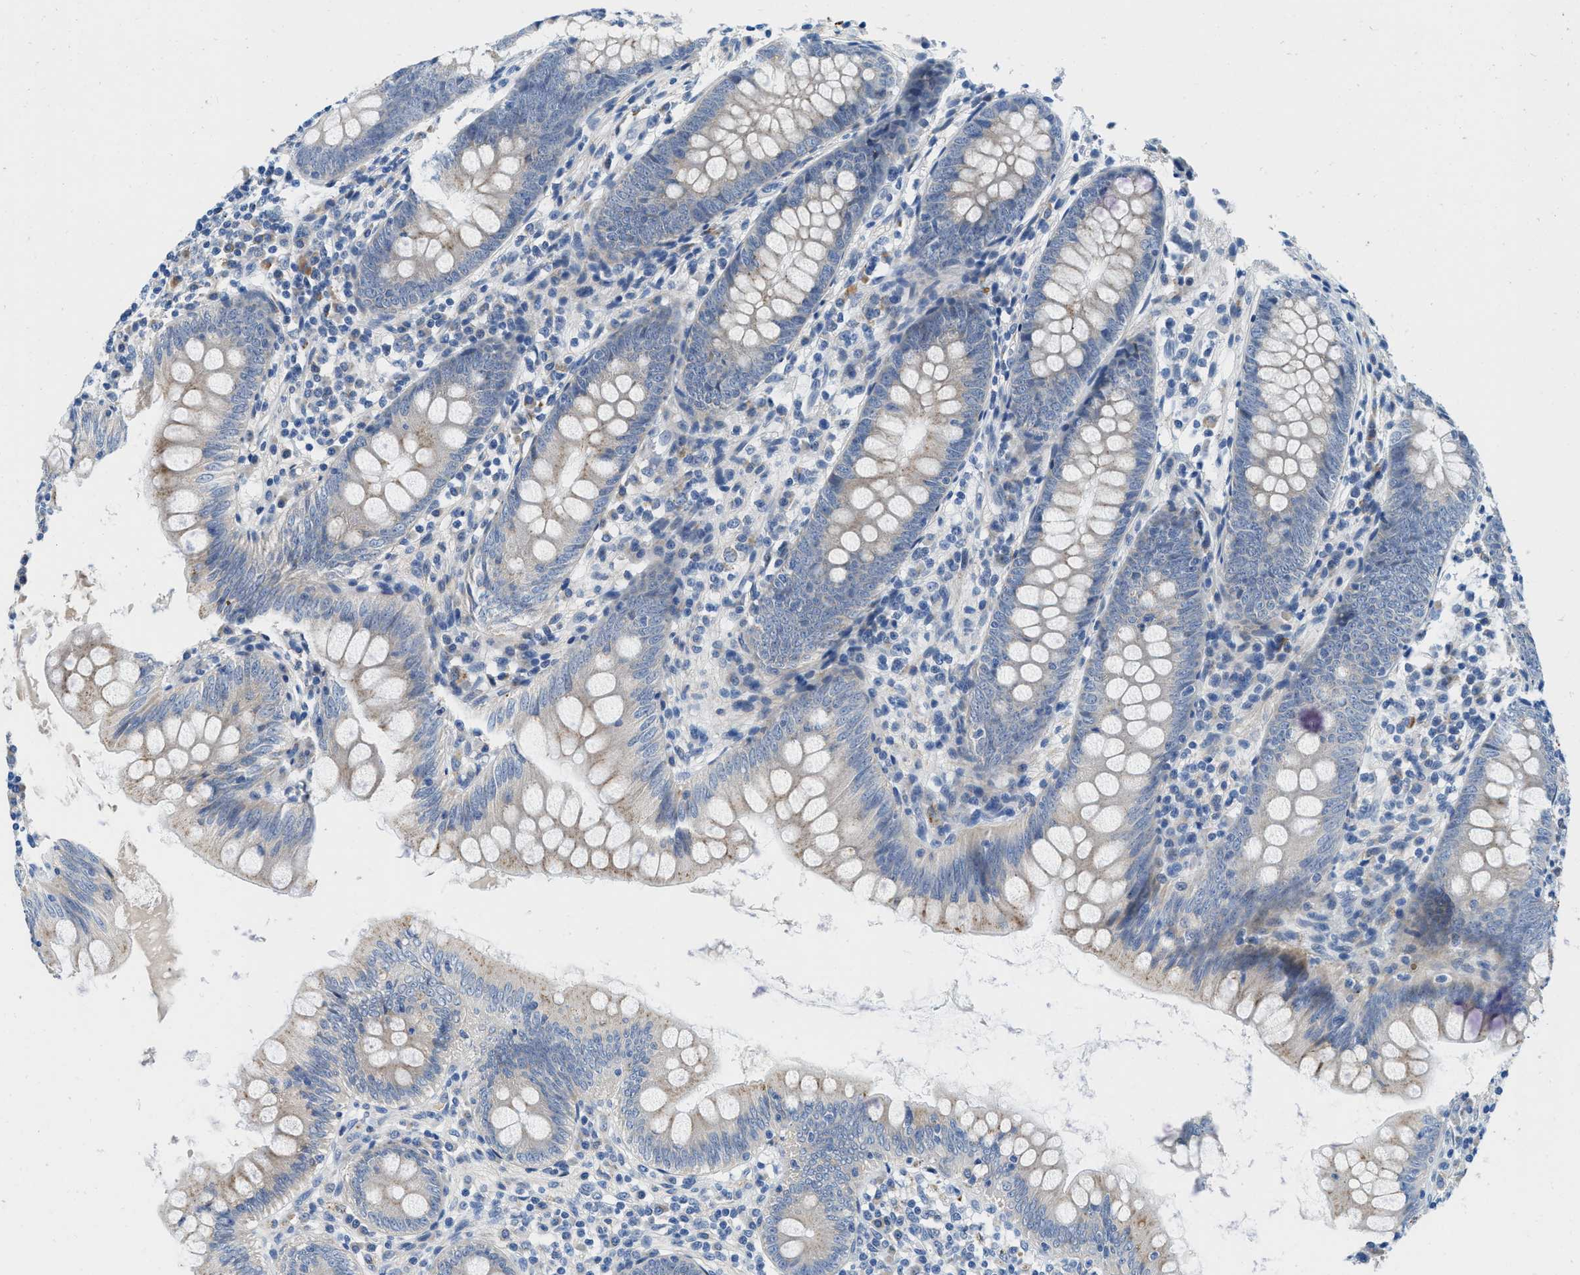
{"staining": {"intensity": "moderate", "quantity": "<25%", "location": "cytoplasmic/membranous"}, "tissue": "appendix", "cell_type": "Glandular cells", "image_type": "normal", "snomed": [{"axis": "morphology", "description": "Normal tissue, NOS"}, {"axis": "topography", "description": "Appendix"}], "caption": "A brown stain labels moderate cytoplasmic/membranous positivity of a protein in glandular cells of benign appendix. (brown staining indicates protein expression, while blue staining denotes nuclei).", "gene": "TSPAN3", "patient": {"sex": "female", "age": 77}}